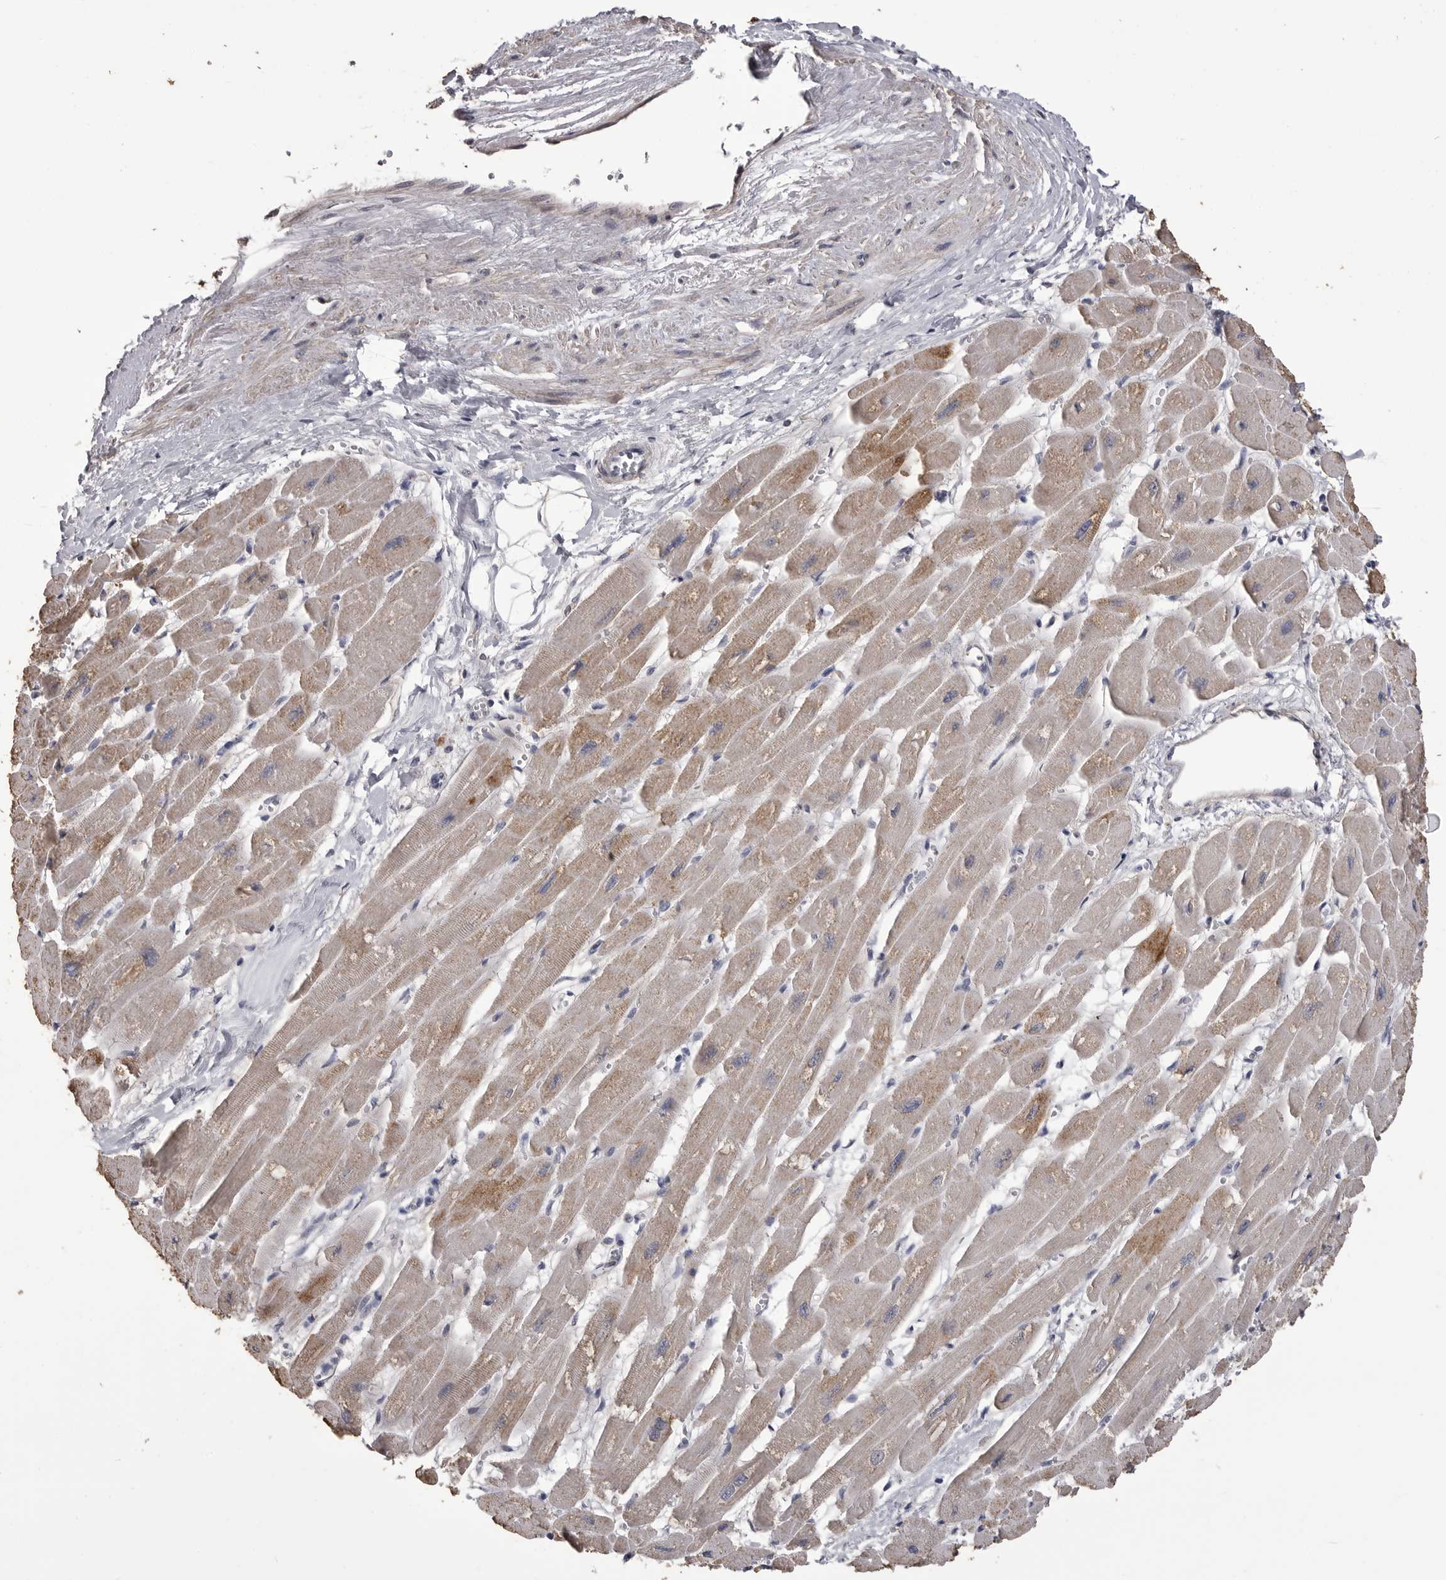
{"staining": {"intensity": "moderate", "quantity": "<25%", "location": "cytoplasmic/membranous"}, "tissue": "heart muscle", "cell_type": "Cardiomyocytes", "image_type": "normal", "snomed": [{"axis": "morphology", "description": "Normal tissue, NOS"}, {"axis": "topography", "description": "Heart"}], "caption": "IHC of normal human heart muscle exhibits low levels of moderate cytoplasmic/membranous positivity in about <25% of cardiomyocytes.", "gene": "MMP7", "patient": {"sex": "female", "age": 54}}